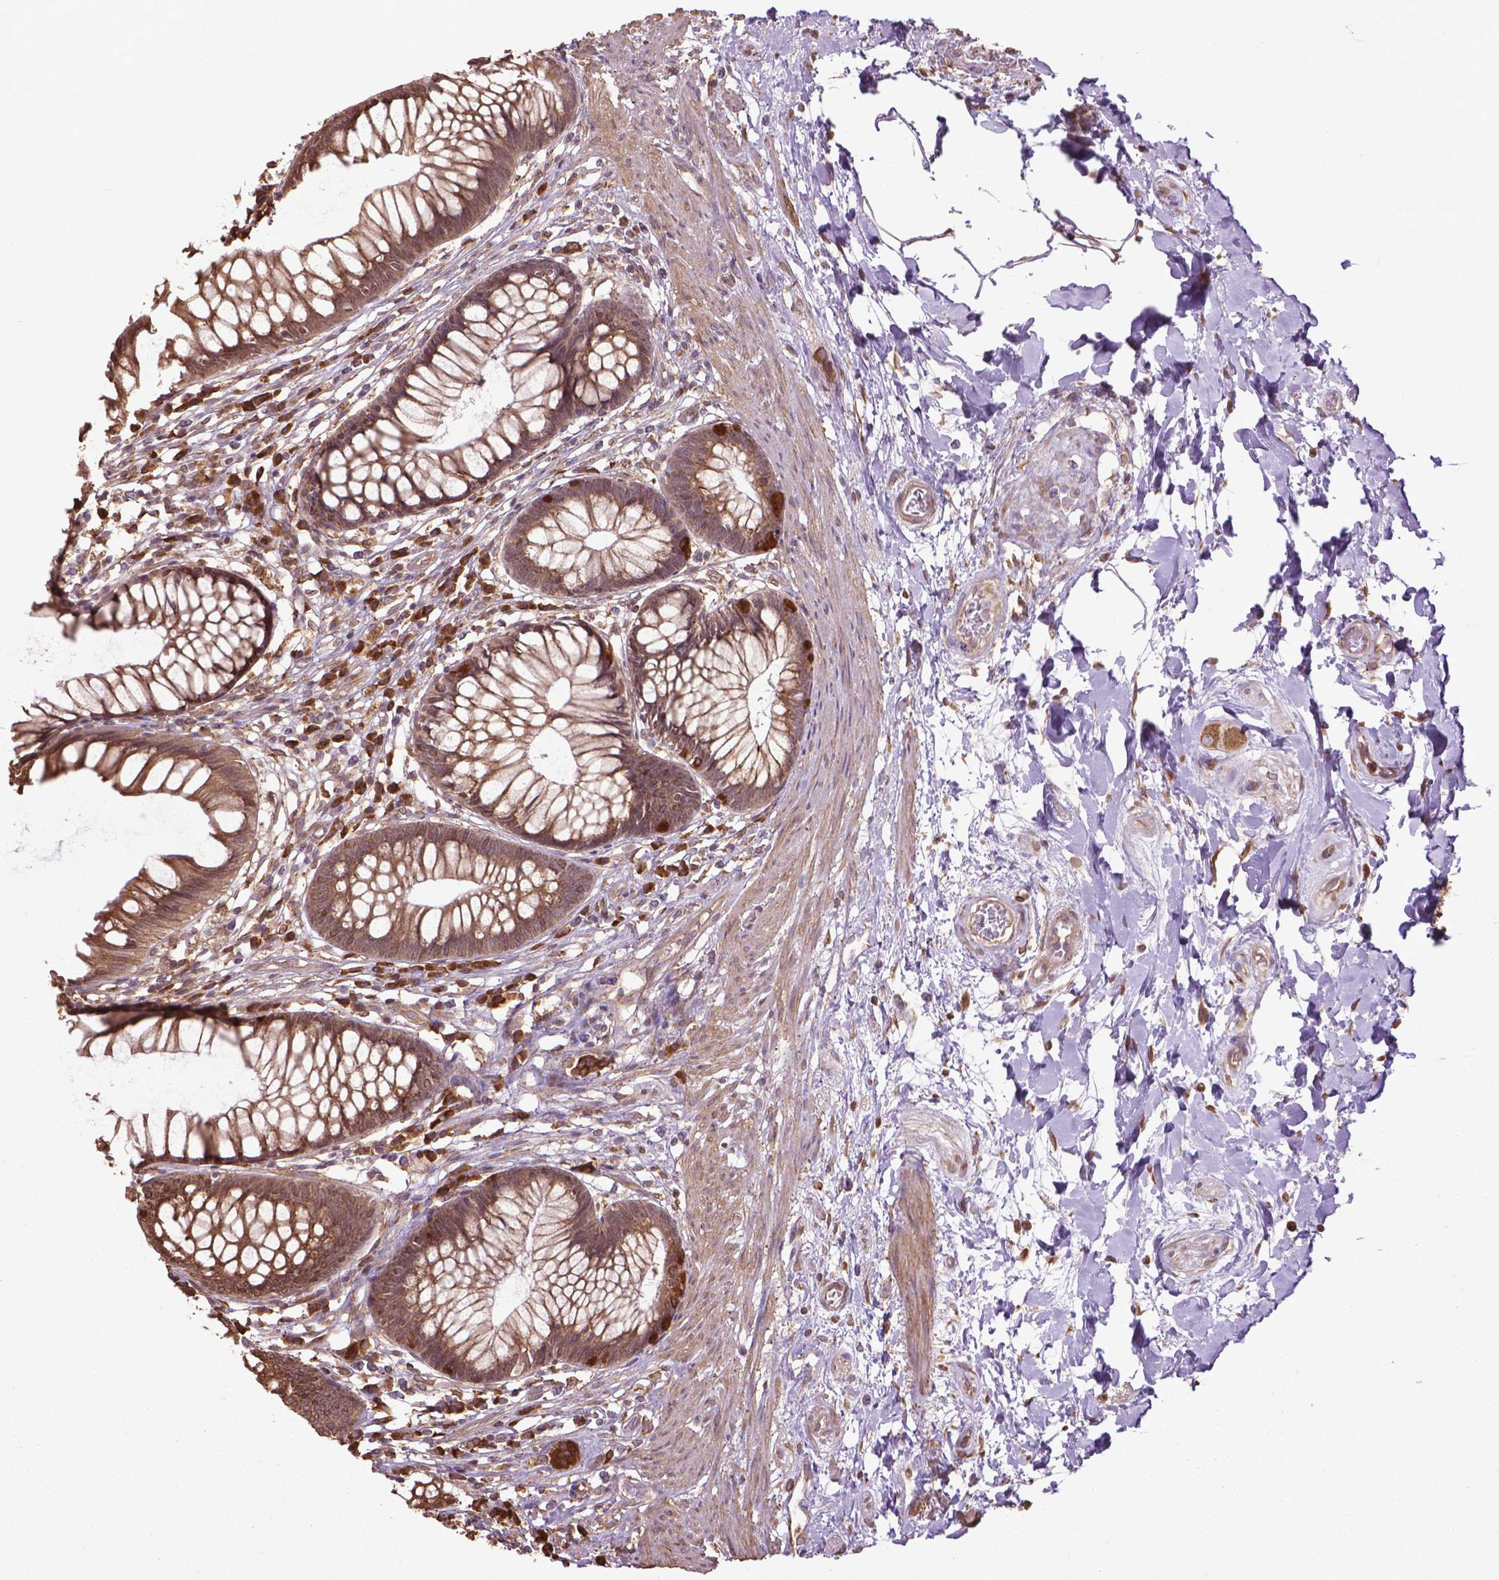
{"staining": {"intensity": "moderate", "quantity": ">75%", "location": "cytoplasmic/membranous"}, "tissue": "rectum", "cell_type": "Glandular cells", "image_type": "normal", "snomed": [{"axis": "morphology", "description": "Normal tissue, NOS"}, {"axis": "topography", "description": "Smooth muscle"}, {"axis": "topography", "description": "Rectum"}], "caption": "Human rectum stained for a protein (brown) shows moderate cytoplasmic/membranous positive positivity in about >75% of glandular cells.", "gene": "GAS1", "patient": {"sex": "male", "age": 53}}